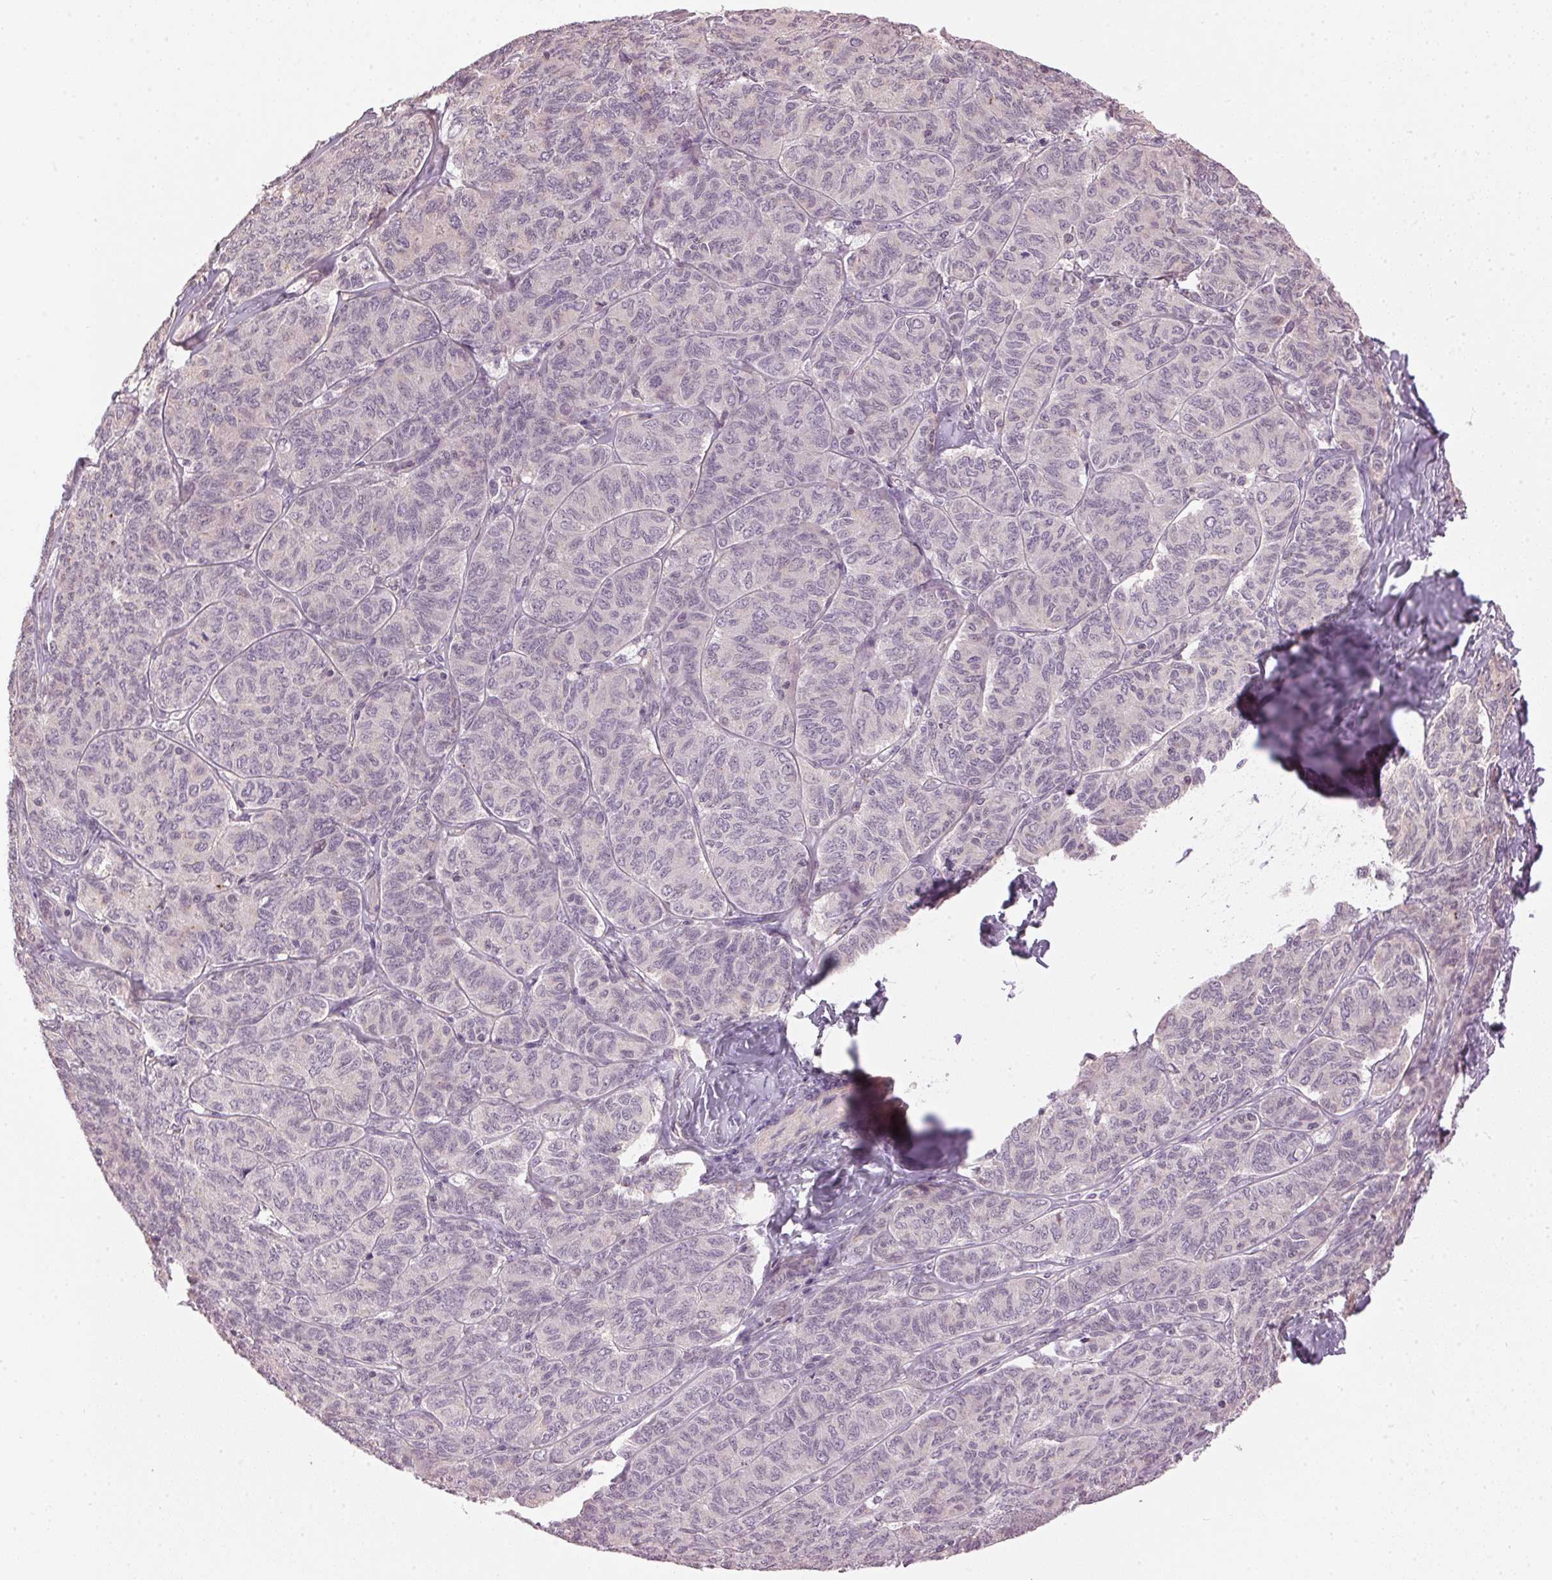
{"staining": {"intensity": "moderate", "quantity": "<25%", "location": "cytoplasmic/membranous"}, "tissue": "ovarian cancer", "cell_type": "Tumor cells", "image_type": "cancer", "snomed": [{"axis": "morphology", "description": "Carcinoma, endometroid"}, {"axis": "topography", "description": "Ovary"}], "caption": "Ovarian endometroid carcinoma stained with a brown dye exhibits moderate cytoplasmic/membranous positive staining in approximately <25% of tumor cells.", "gene": "GOLPH3", "patient": {"sex": "female", "age": 80}}